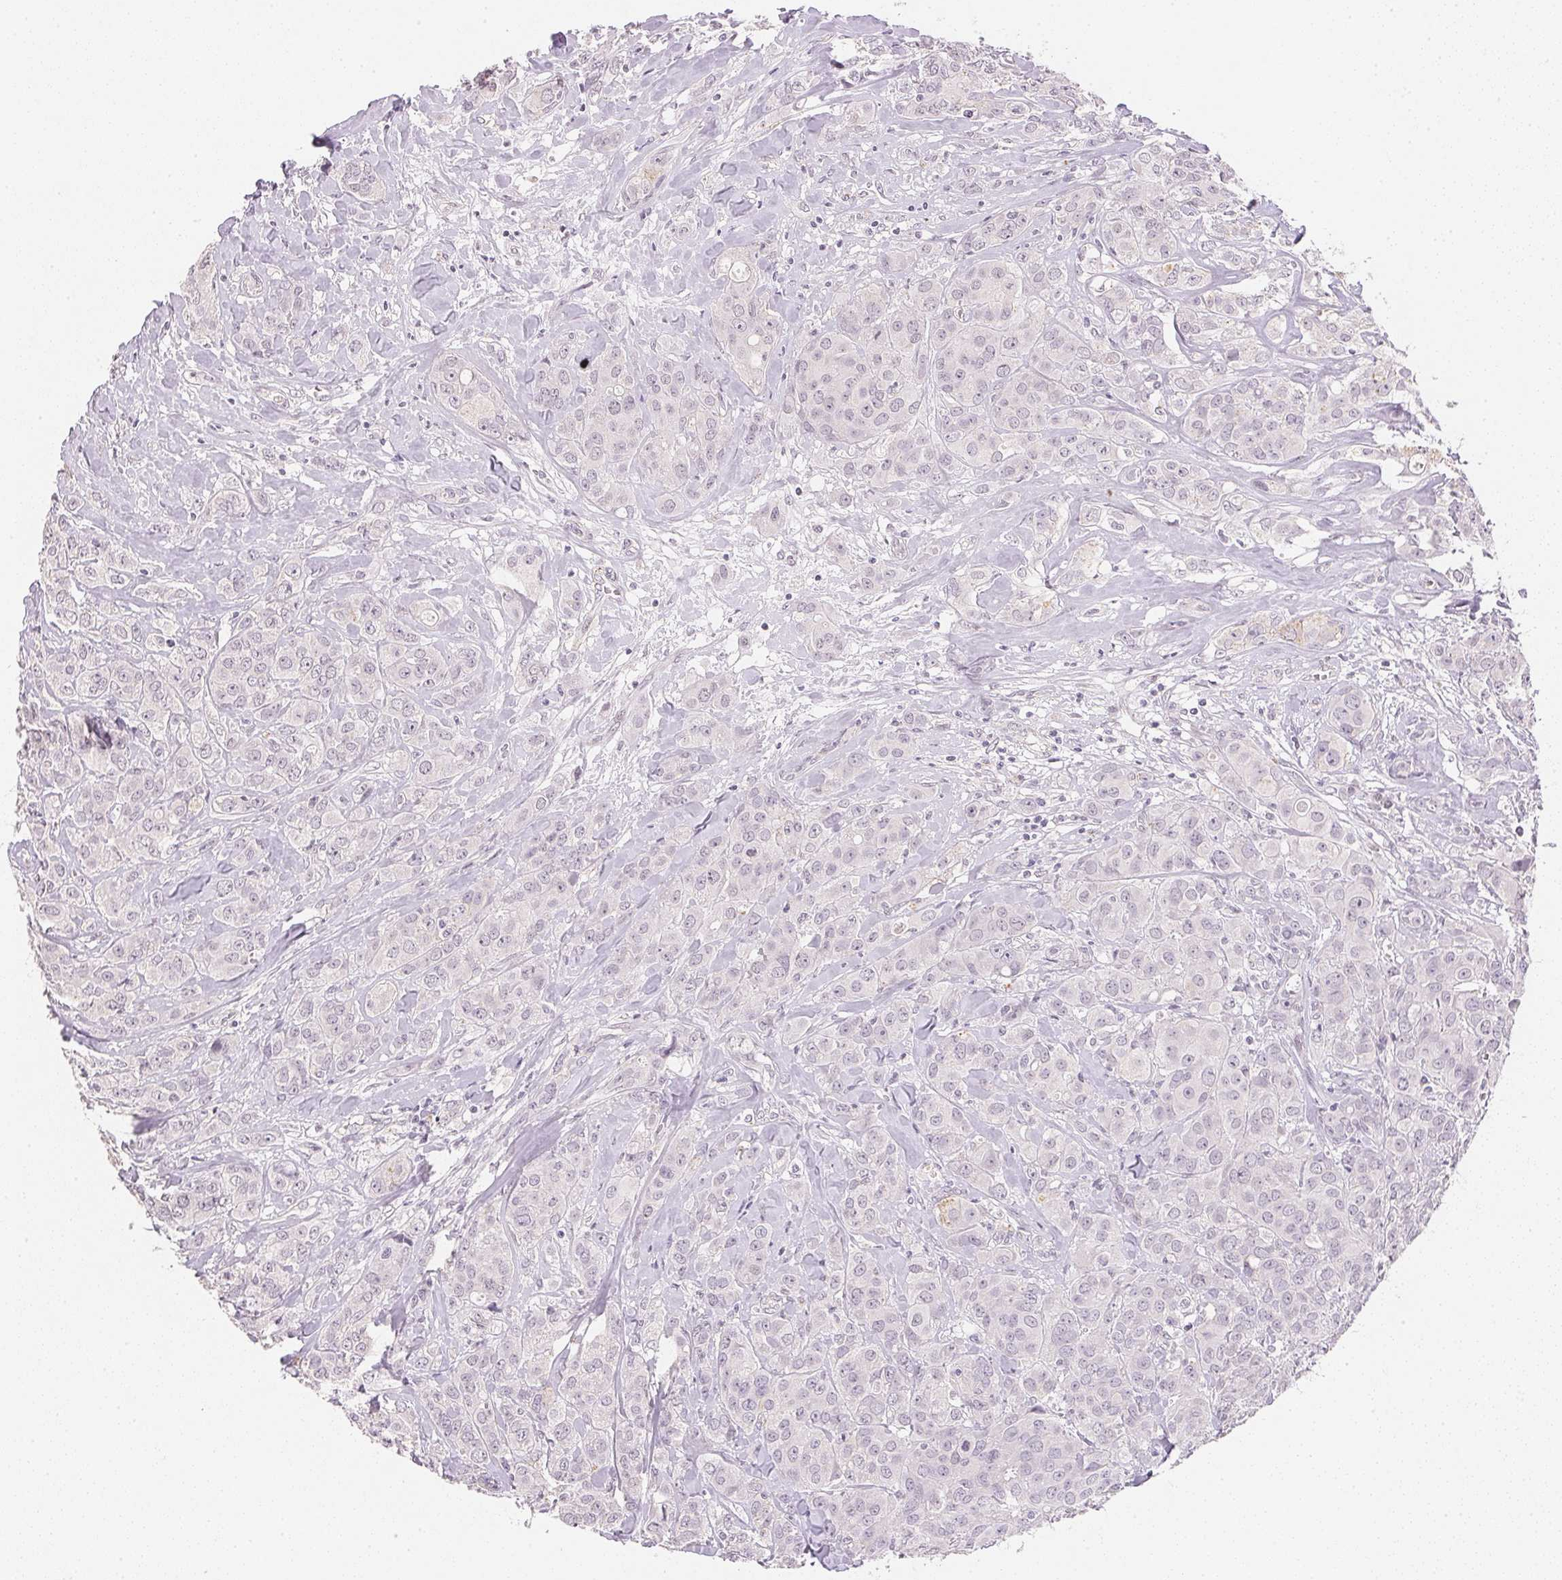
{"staining": {"intensity": "negative", "quantity": "none", "location": "none"}, "tissue": "breast cancer", "cell_type": "Tumor cells", "image_type": "cancer", "snomed": [{"axis": "morphology", "description": "Normal tissue, NOS"}, {"axis": "morphology", "description": "Duct carcinoma"}, {"axis": "topography", "description": "Breast"}], "caption": "Immunohistochemical staining of infiltrating ductal carcinoma (breast) shows no significant expression in tumor cells.", "gene": "SMTN", "patient": {"sex": "female", "age": 43}}